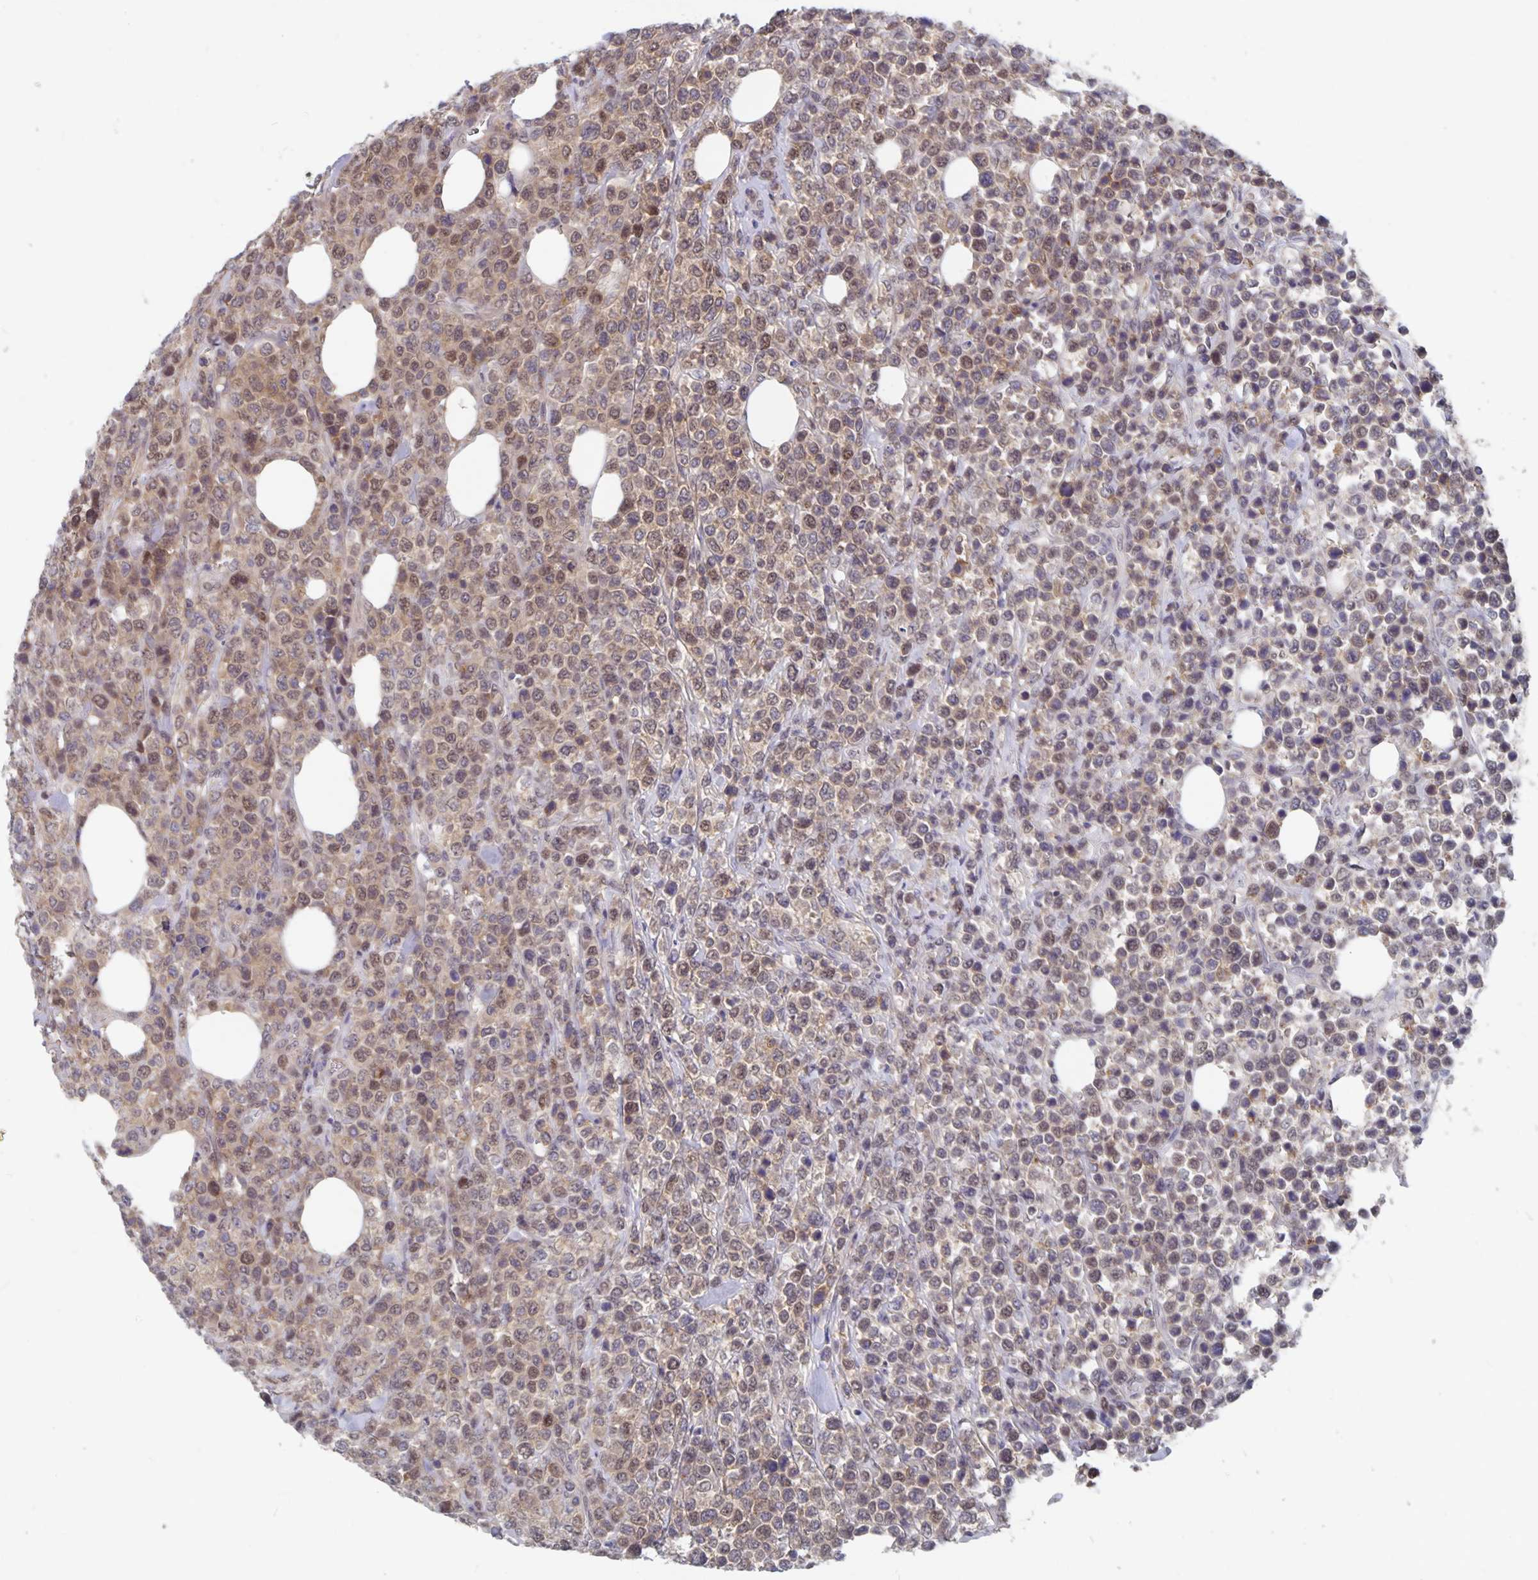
{"staining": {"intensity": "weak", "quantity": ">75%", "location": "cytoplasmic/membranous,nuclear"}, "tissue": "lymphoma", "cell_type": "Tumor cells", "image_type": "cancer", "snomed": [{"axis": "morphology", "description": "Malignant lymphoma, non-Hodgkin's type, High grade"}, {"axis": "topography", "description": "Soft tissue"}], "caption": "A brown stain highlights weak cytoplasmic/membranous and nuclear expression of a protein in lymphoma tumor cells.", "gene": "BAG6", "patient": {"sex": "female", "age": 56}}